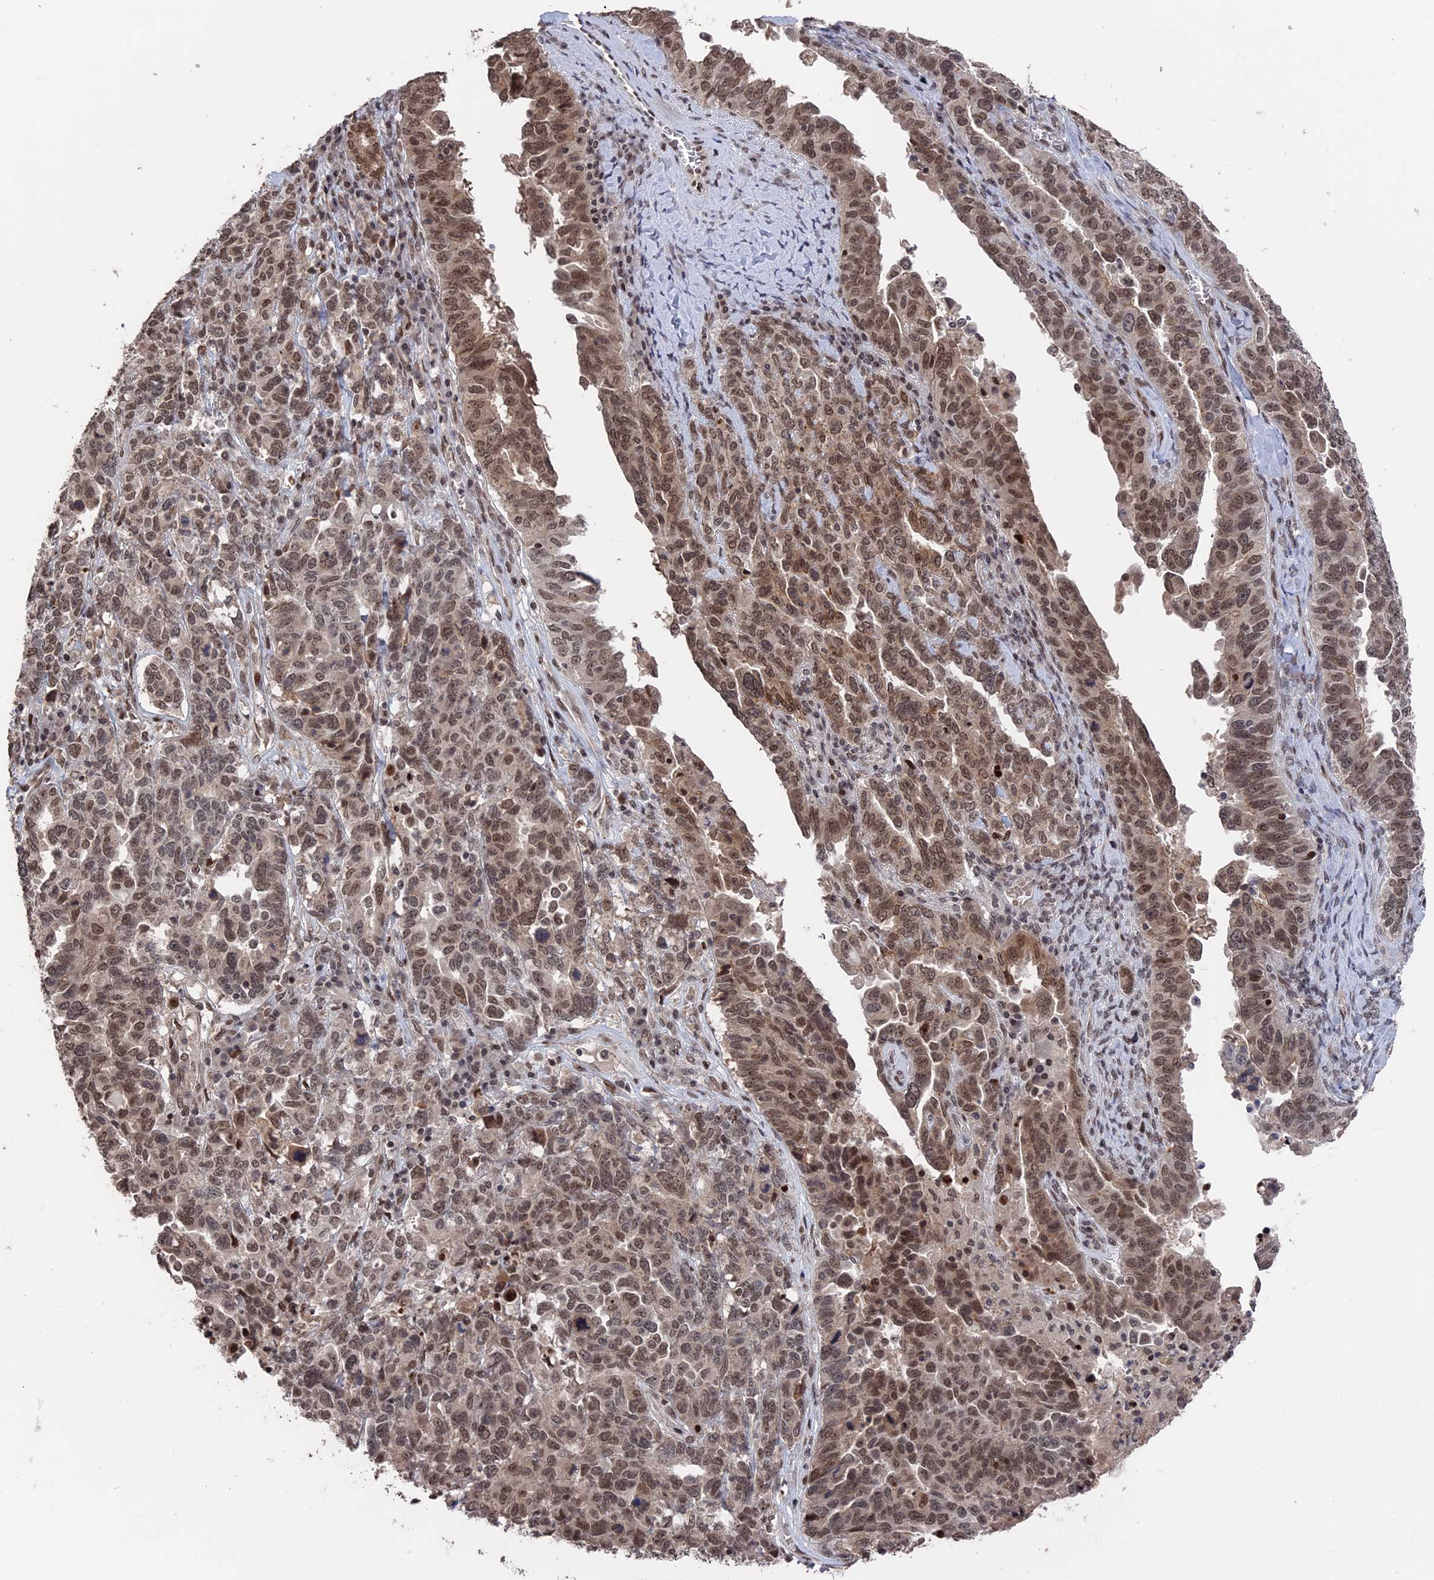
{"staining": {"intensity": "moderate", "quantity": ">75%", "location": "nuclear"}, "tissue": "ovarian cancer", "cell_type": "Tumor cells", "image_type": "cancer", "snomed": [{"axis": "morphology", "description": "Carcinoma, endometroid"}, {"axis": "topography", "description": "Ovary"}], "caption": "Ovarian cancer (endometroid carcinoma) was stained to show a protein in brown. There is medium levels of moderate nuclear expression in approximately >75% of tumor cells. Immunohistochemistry (ihc) stains the protein in brown and the nuclei are stained blue.", "gene": "NR2C2AP", "patient": {"sex": "female", "age": 62}}